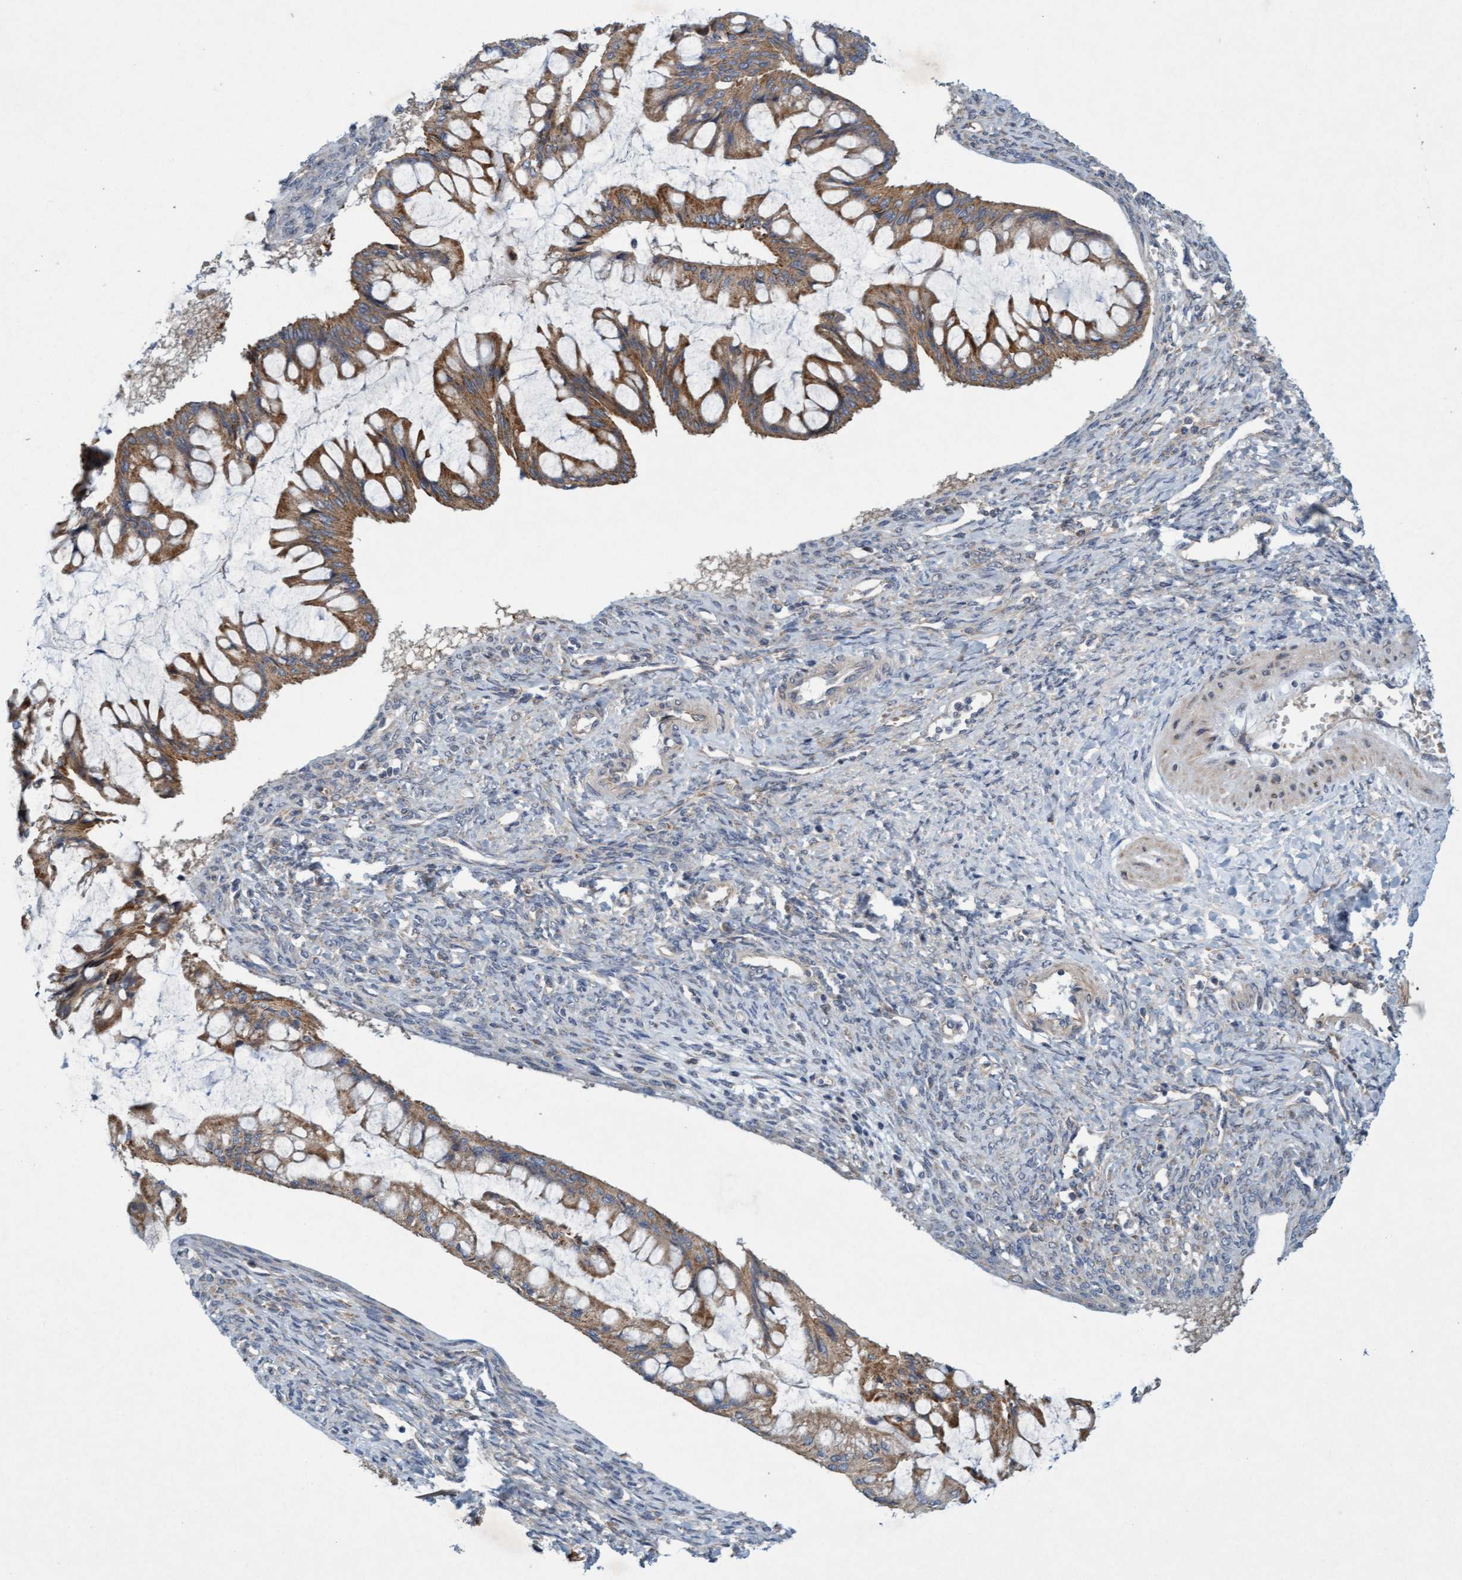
{"staining": {"intensity": "moderate", "quantity": ">75%", "location": "cytoplasmic/membranous"}, "tissue": "ovarian cancer", "cell_type": "Tumor cells", "image_type": "cancer", "snomed": [{"axis": "morphology", "description": "Cystadenocarcinoma, mucinous, NOS"}, {"axis": "topography", "description": "Ovary"}], "caption": "An image of human ovarian cancer (mucinous cystadenocarcinoma) stained for a protein displays moderate cytoplasmic/membranous brown staining in tumor cells.", "gene": "DDHD2", "patient": {"sex": "female", "age": 73}}